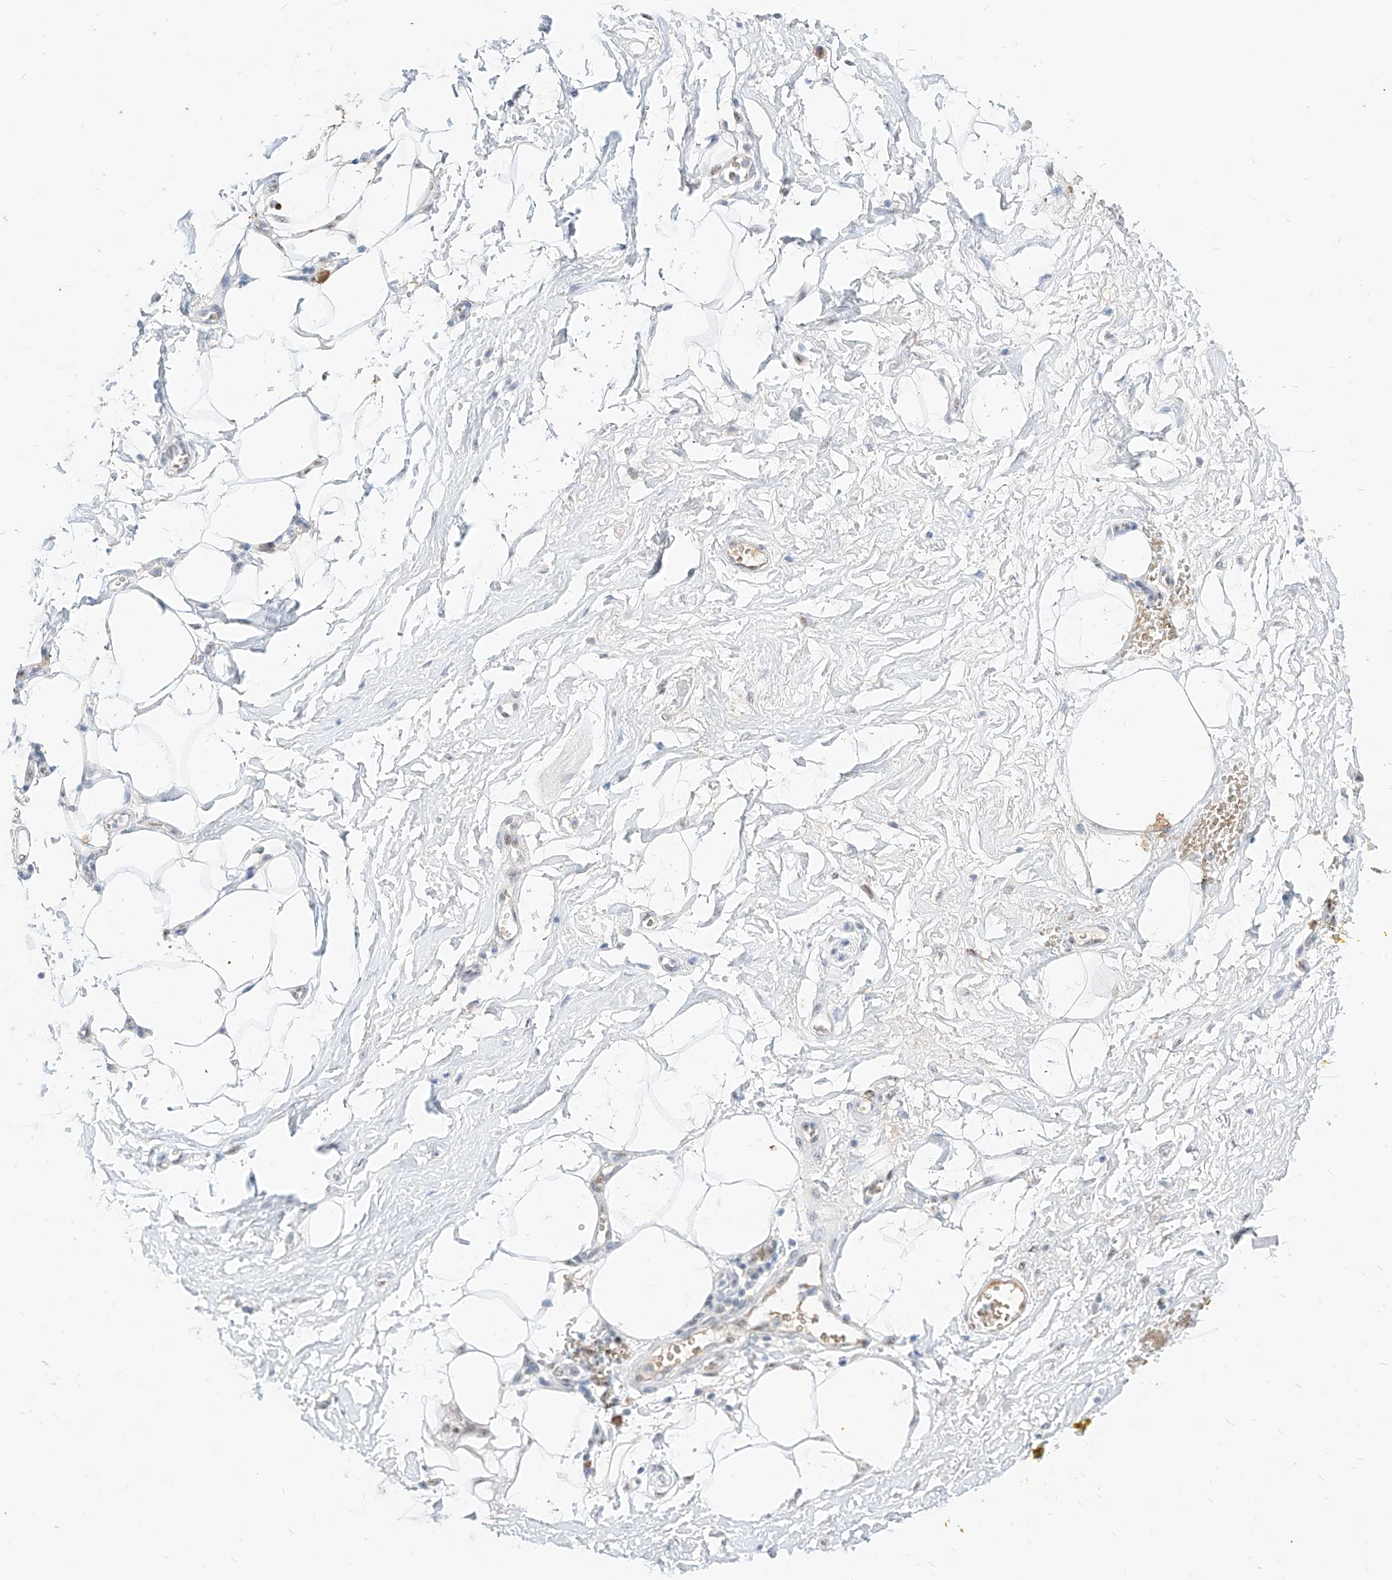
{"staining": {"intensity": "moderate", "quantity": ">75%", "location": "nuclear"}, "tissue": "adipose tissue", "cell_type": "Adipocytes", "image_type": "normal", "snomed": [{"axis": "morphology", "description": "Normal tissue, NOS"}, {"axis": "morphology", "description": "Adenocarcinoma, NOS"}, {"axis": "topography", "description": "Pancreas"}, {"axis": "topography", "description": "Peripheral nerve tissue"}], "caption": "Adipose tissue was stained to show a protein in brown. There is medium levels of moderate nuclear staining in about >75% of adipocytes. (Brightfield microscopy of DAB IHC at high magnification).", "gene": "ZFP42", "patient": {"sex": "male", "age": 59}}